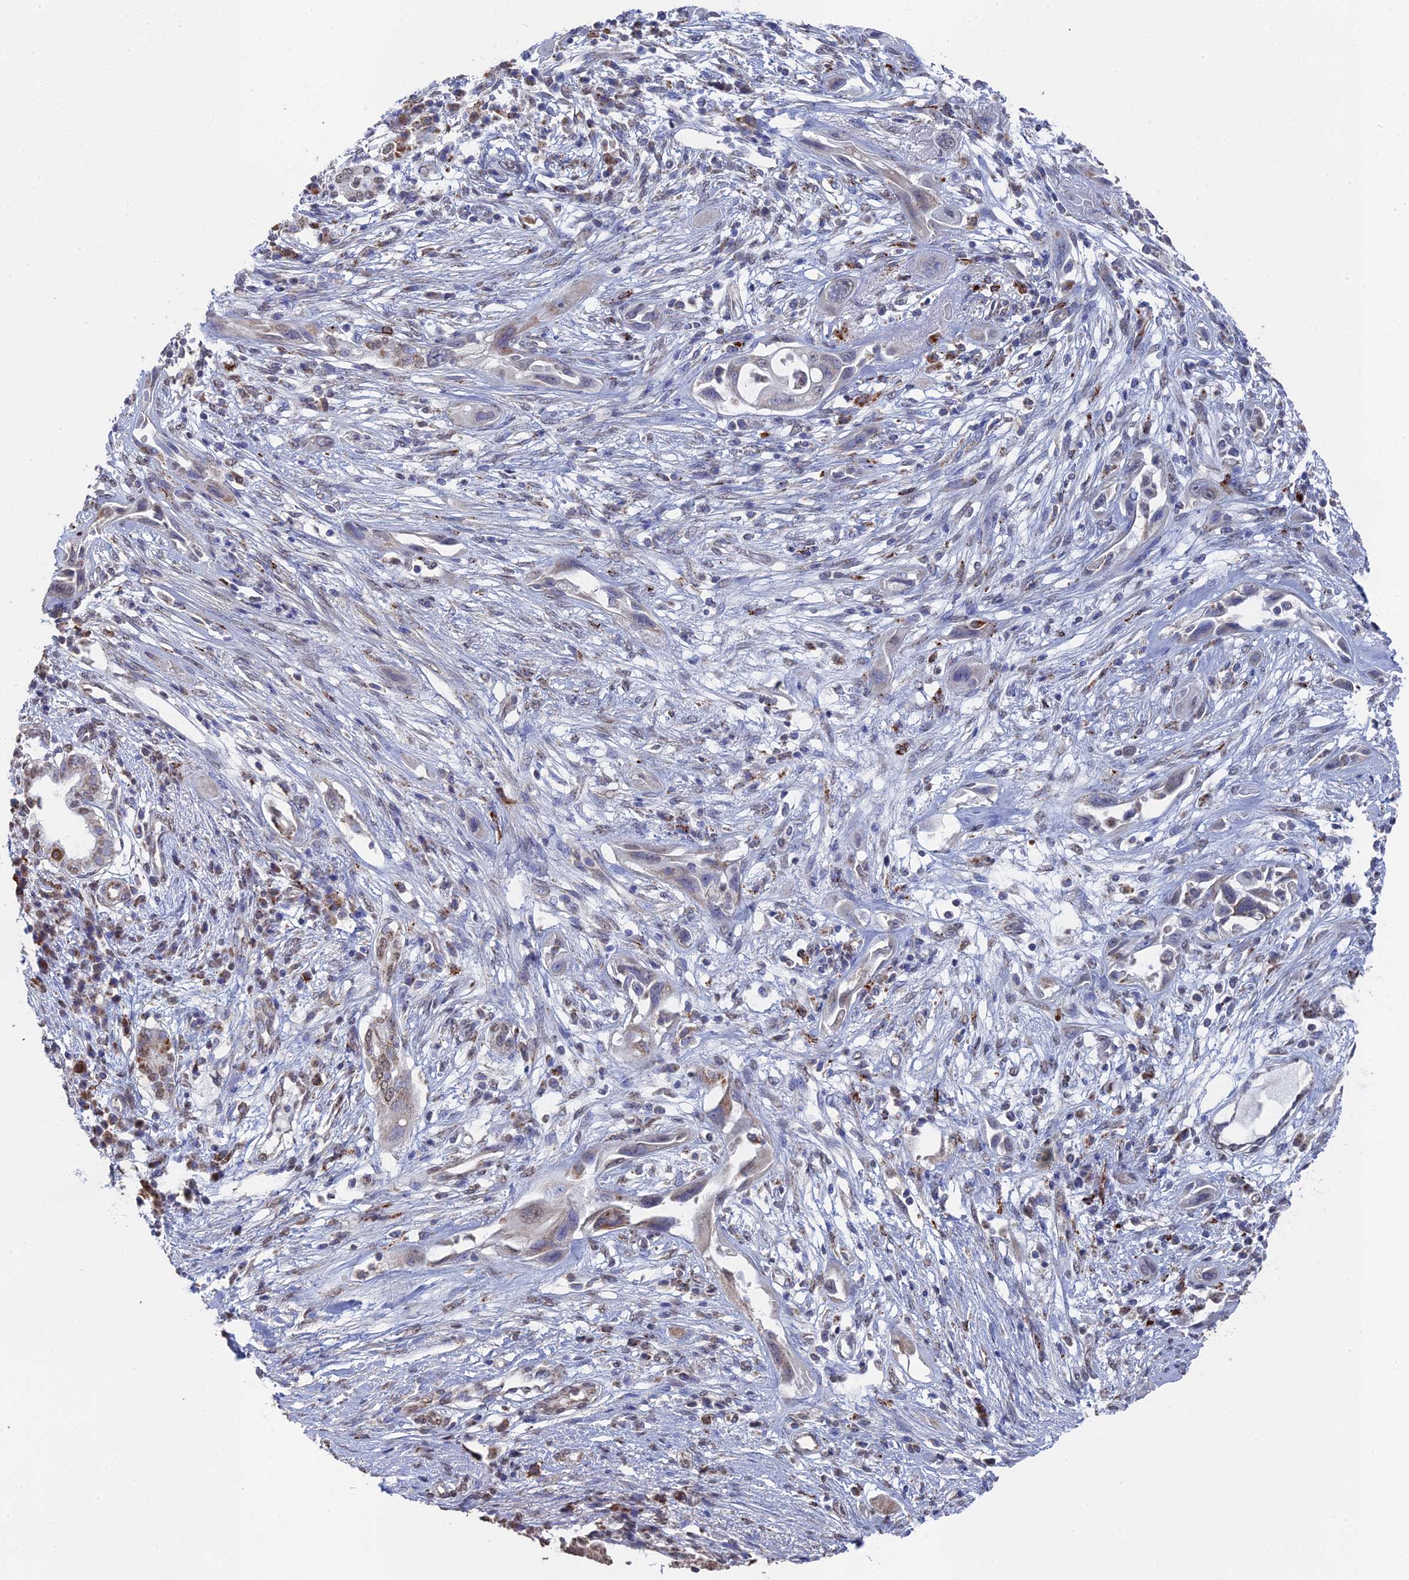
{"staining": {"intensity": "weak", "quantity": "25%-75%", "location": "cytoplasmic/membranous"}, "tissue": "pancreatic cancer", "cell_type": "Tumor cells", "image_type": "cancer", "snomed": [{"axis": "morphology", "description": "Adenocarcinoma, NOS"}, {"axis": "topography", "description": "Pancreas"}], "caption": "Immunohistochemistry (IHC) of human pancreatic adenocarcinoma shows low levels of weak cytoplasmic/membranous expression in approximately 25%-75% of tumor cells. (Stains: DAB (3,3'-diaminobenzidine) in brown, nuclei in blue, Microscopy: brightfield microscopy at high magnification).", "gene": "SMG9", "patient": {"sex": "male", "age": 68}}